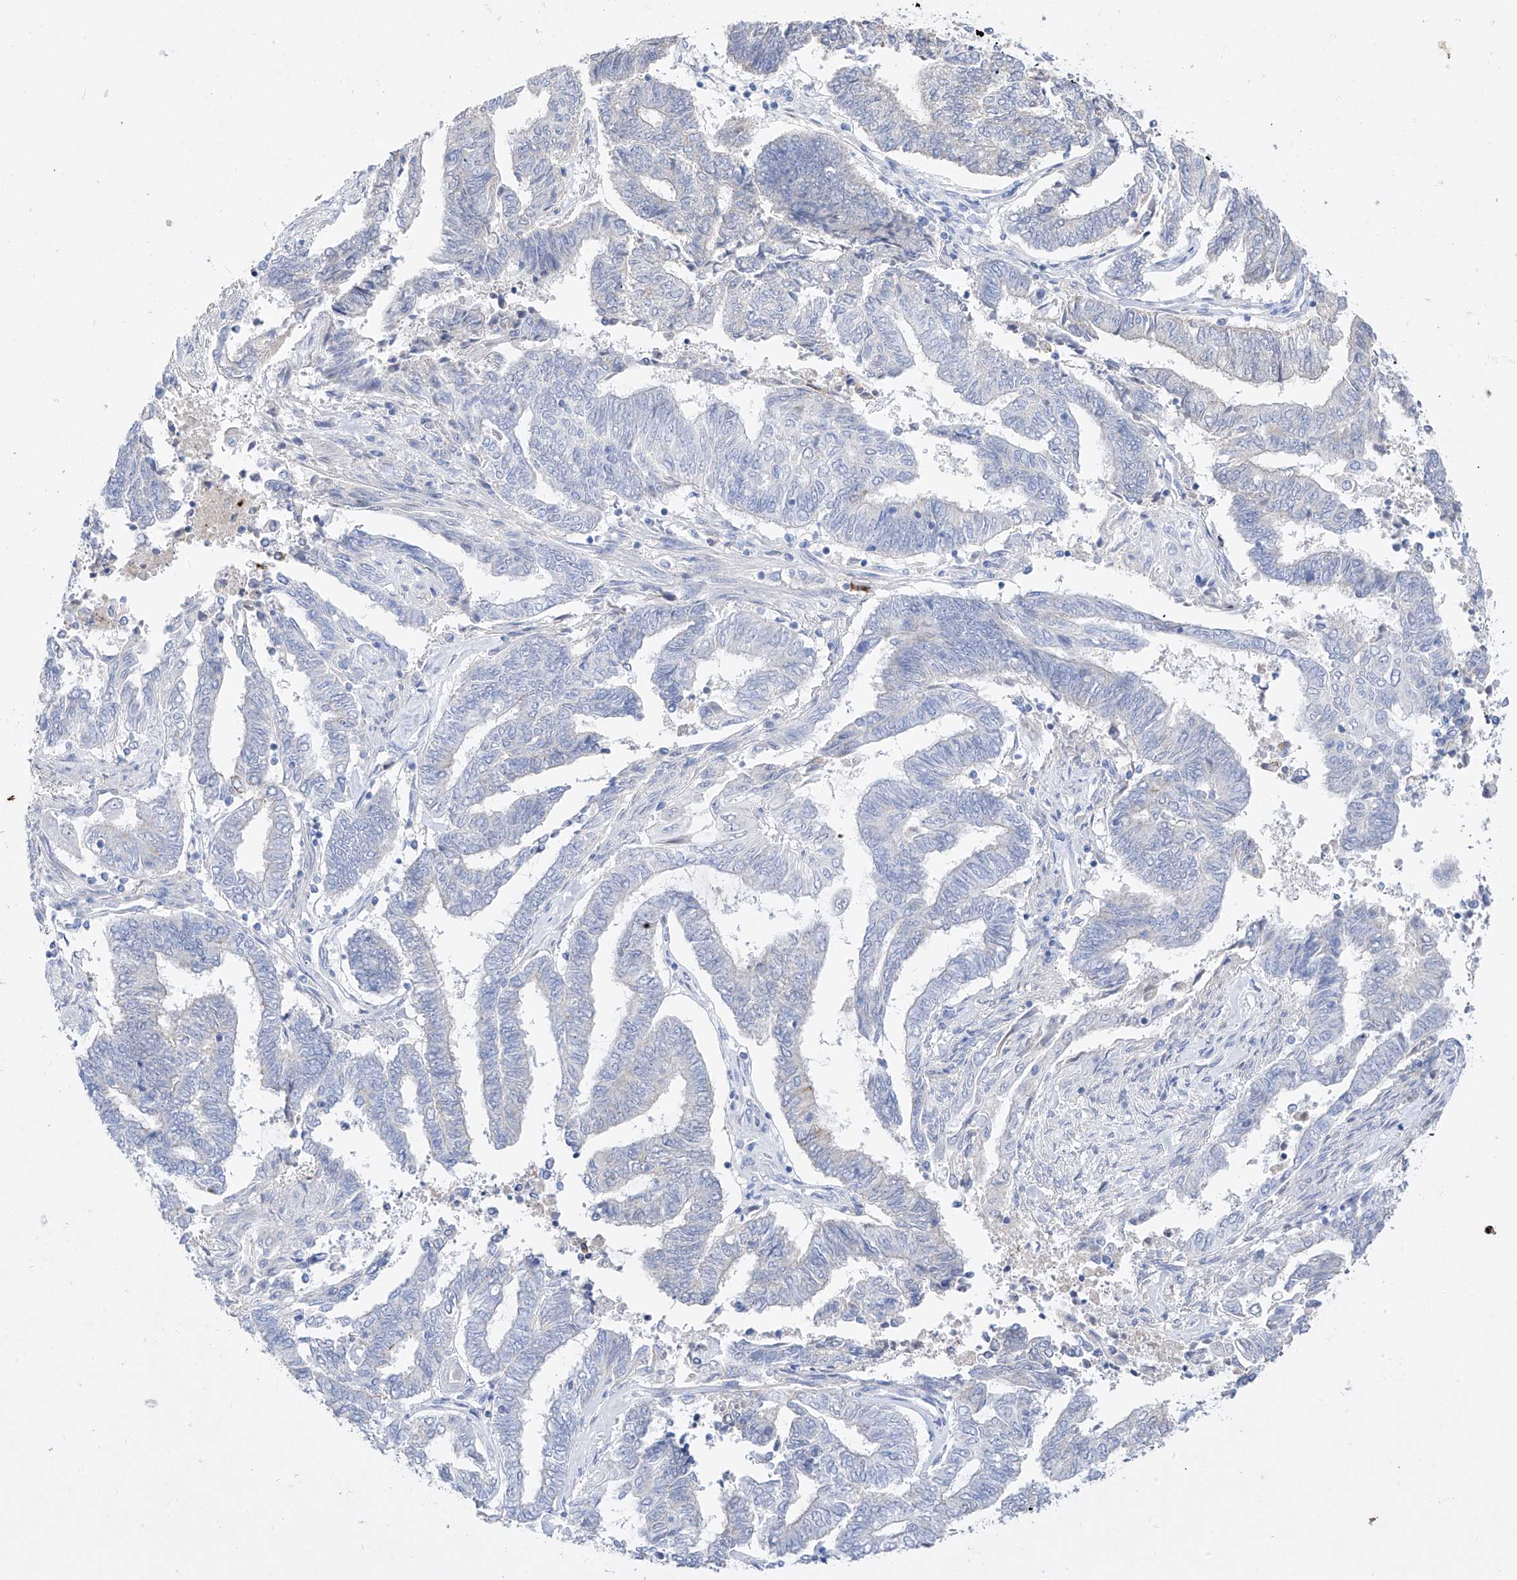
{"staining": {"intensity": "negative", "quantity": "none", "location": "none"}, "tissue": "endometrial cancer", "cell_type": "Tumor cells", "image_type": "cancer", "snomed": [{"axis": "morphology", "description": "Adenocarcinoma, NOS"}, {"axis": "topography", "description": "Uterus"}, {"axis": "topography", "description": "Endometrium"}], "caption": "The micrograph shows no significant expression in tumor cells of endometrial cancer.", "gene": "TM7SF2", "patient": {"sex": "female", "age": 70}}